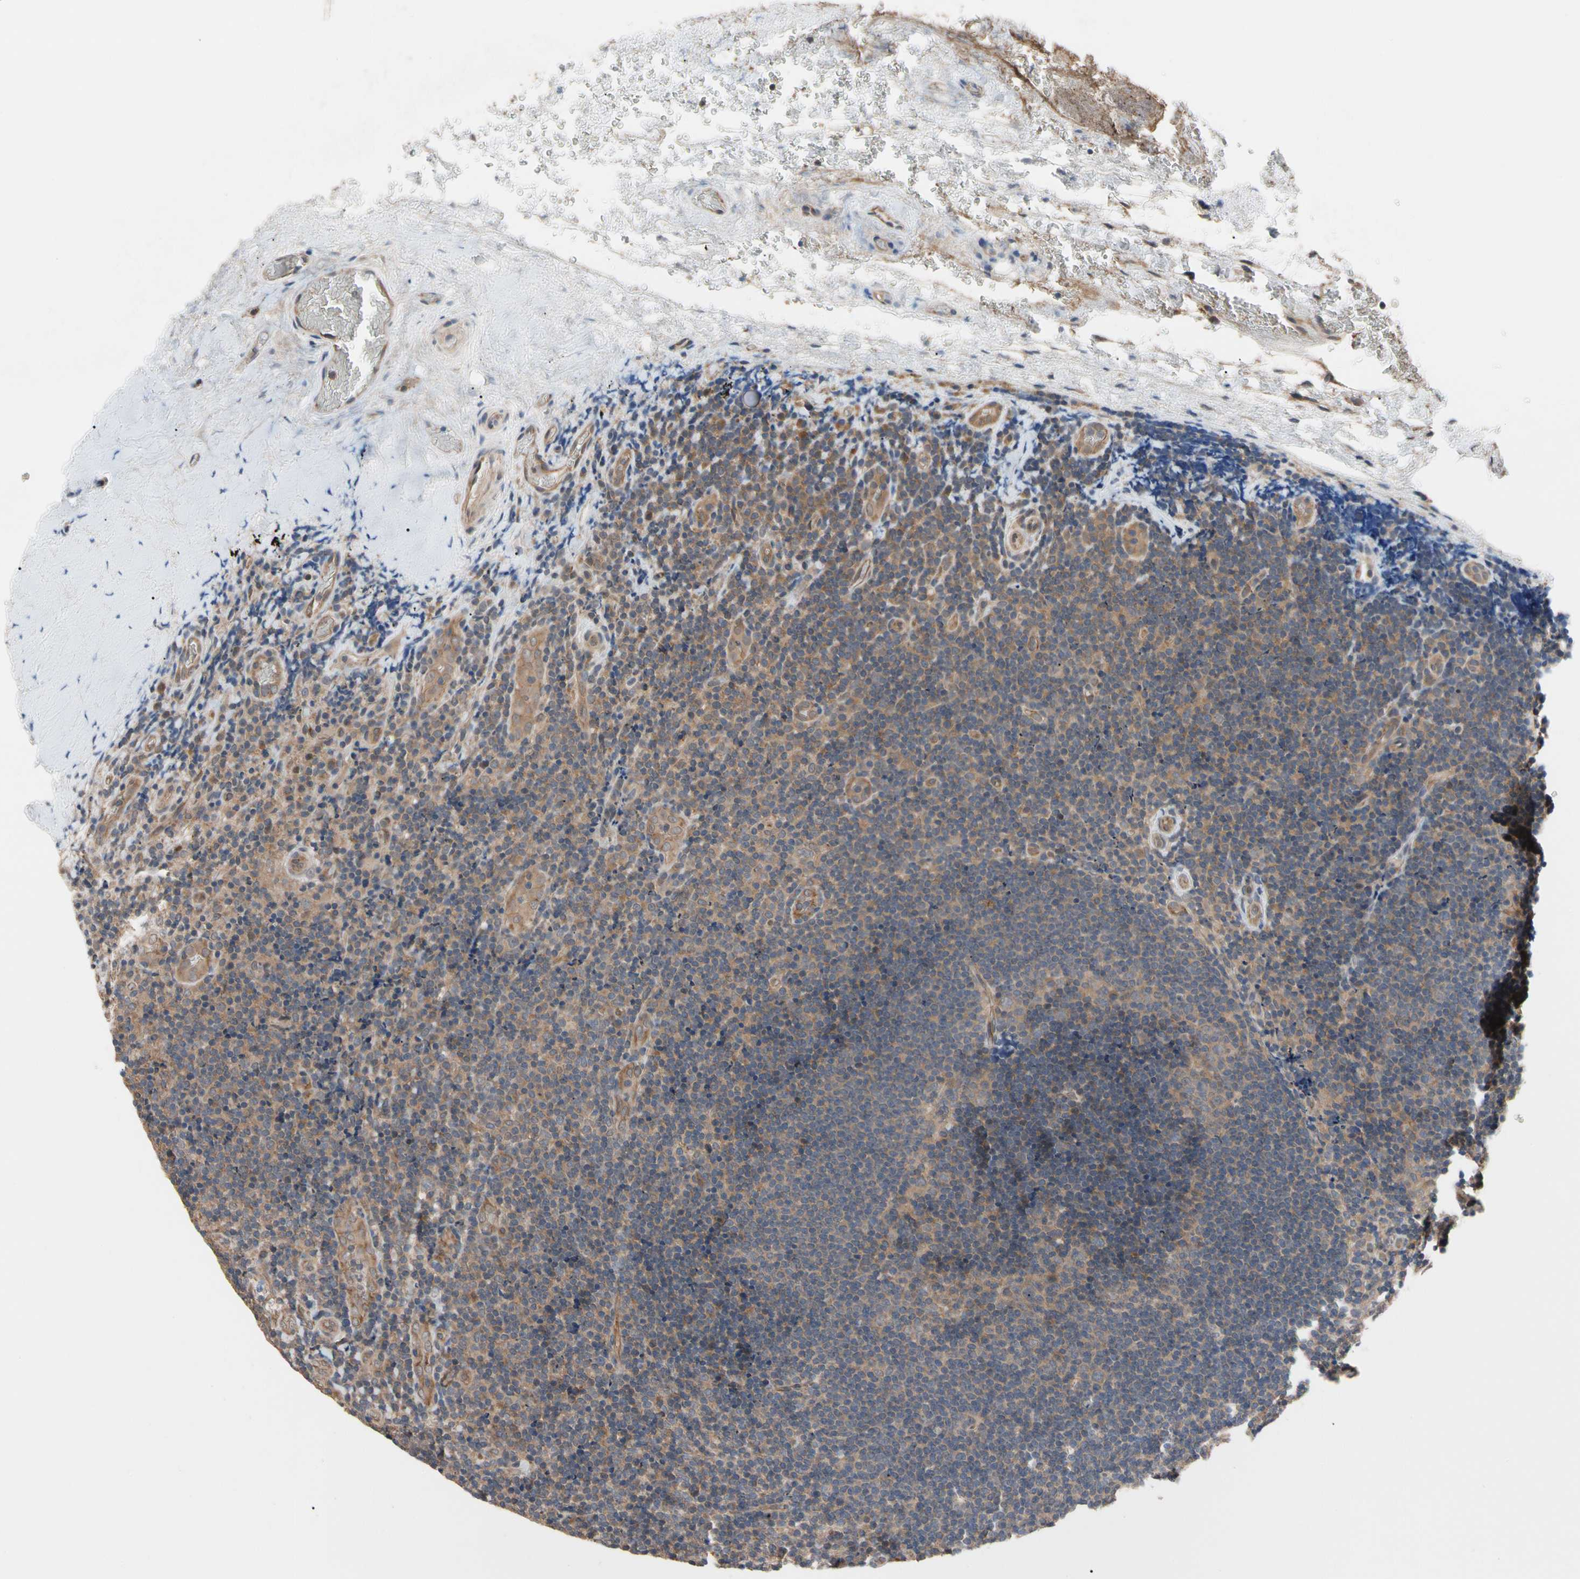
{"staining": {"intensity": "moderate", "quantity": ">75%", "location": "cytoplasmic/membranous"}, "tissue": "lymphoma", "cell_type": "Tumor cells", "image_type": "cancer", "snomed": [{"axis": "morphology", "description": "Malignant lymphoma, non-Hodgkin's type, High grade"}, {"axis": "topography", "description": "Tonsil"}], "caption": "Immunohistochemical staining of human lymphoma reveals medium levels of moderate cytoplasmic/membranous protein staining in approximately >75% of tumor cells.", "gene": "DPP8", "patient": {"sex": "female", "age": 36}}